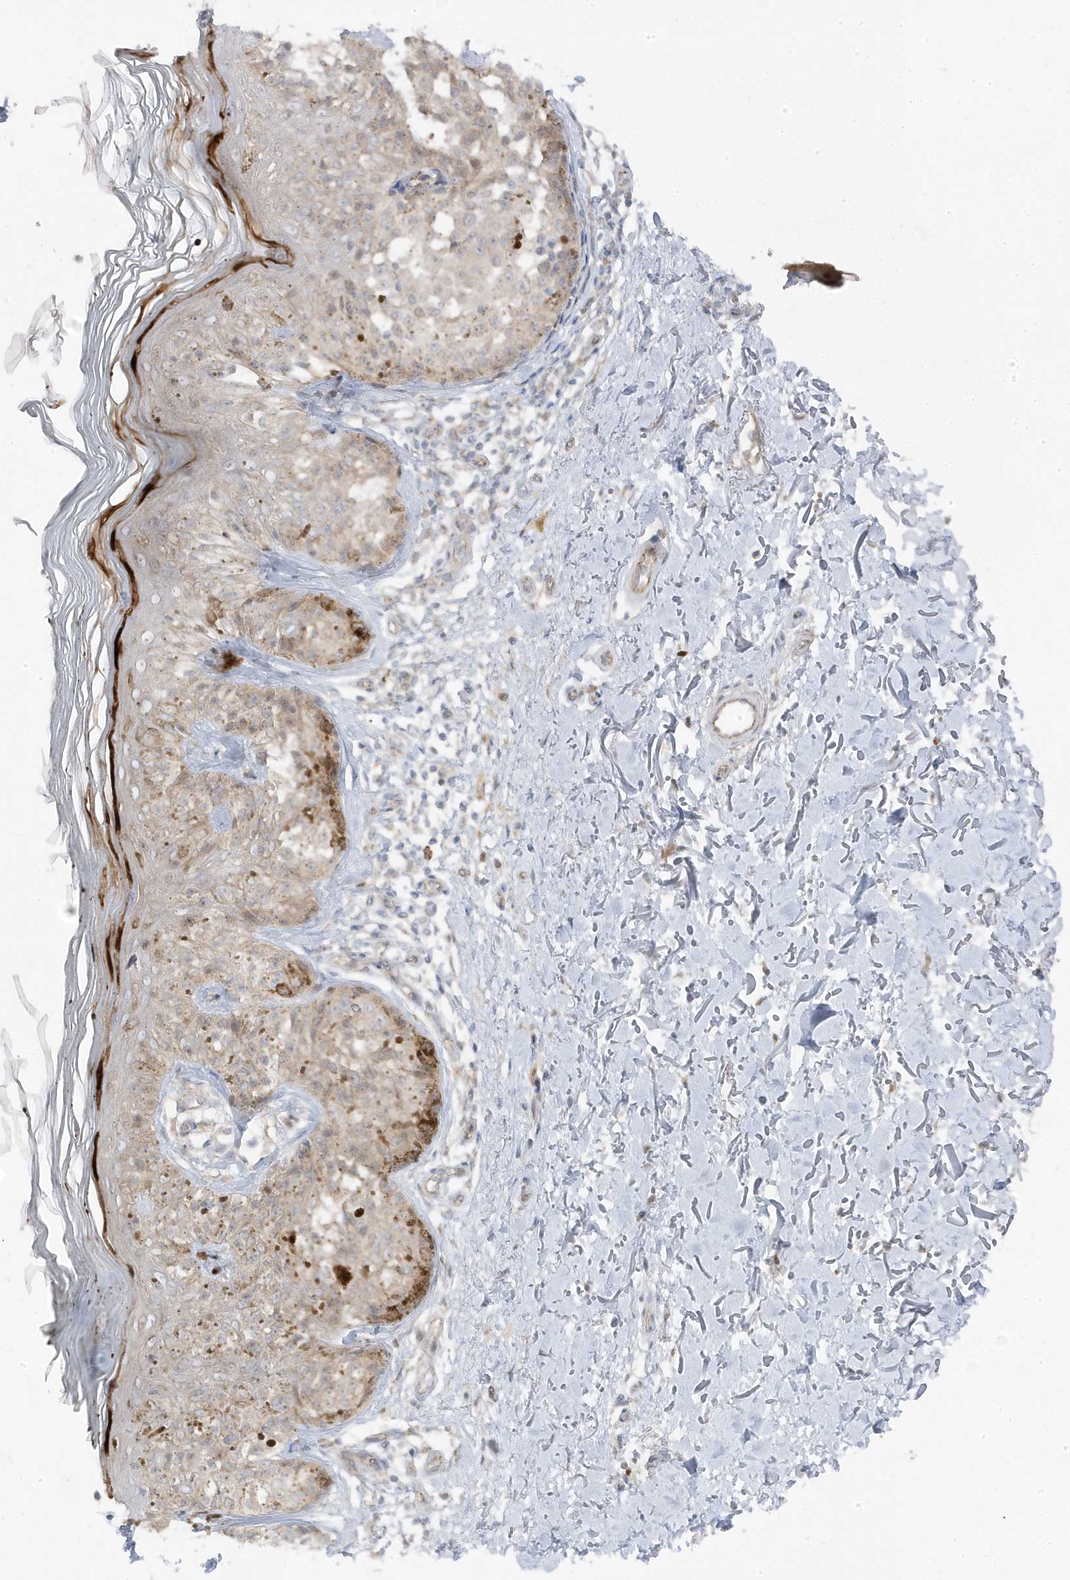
{"staining": {"intensity": "weak", "quantity": "<25%", "location": "cytoplasmic/membranous"}, "tissue": "melanoma", "cell_type": "Tumor cells", "image_type": "cancer", "snomed": [{"axis": "morphology", "description": "Malignant melanoma, NOS"}, {"axis": "topography", "description": "Skin"}], "caption": "The micrograph reveals no staining of tumor cells in malignant melanoma. Nuclei are stained in blue.", "gene": "ZNF654", "patient": {"sex": "female", "age": 50}}